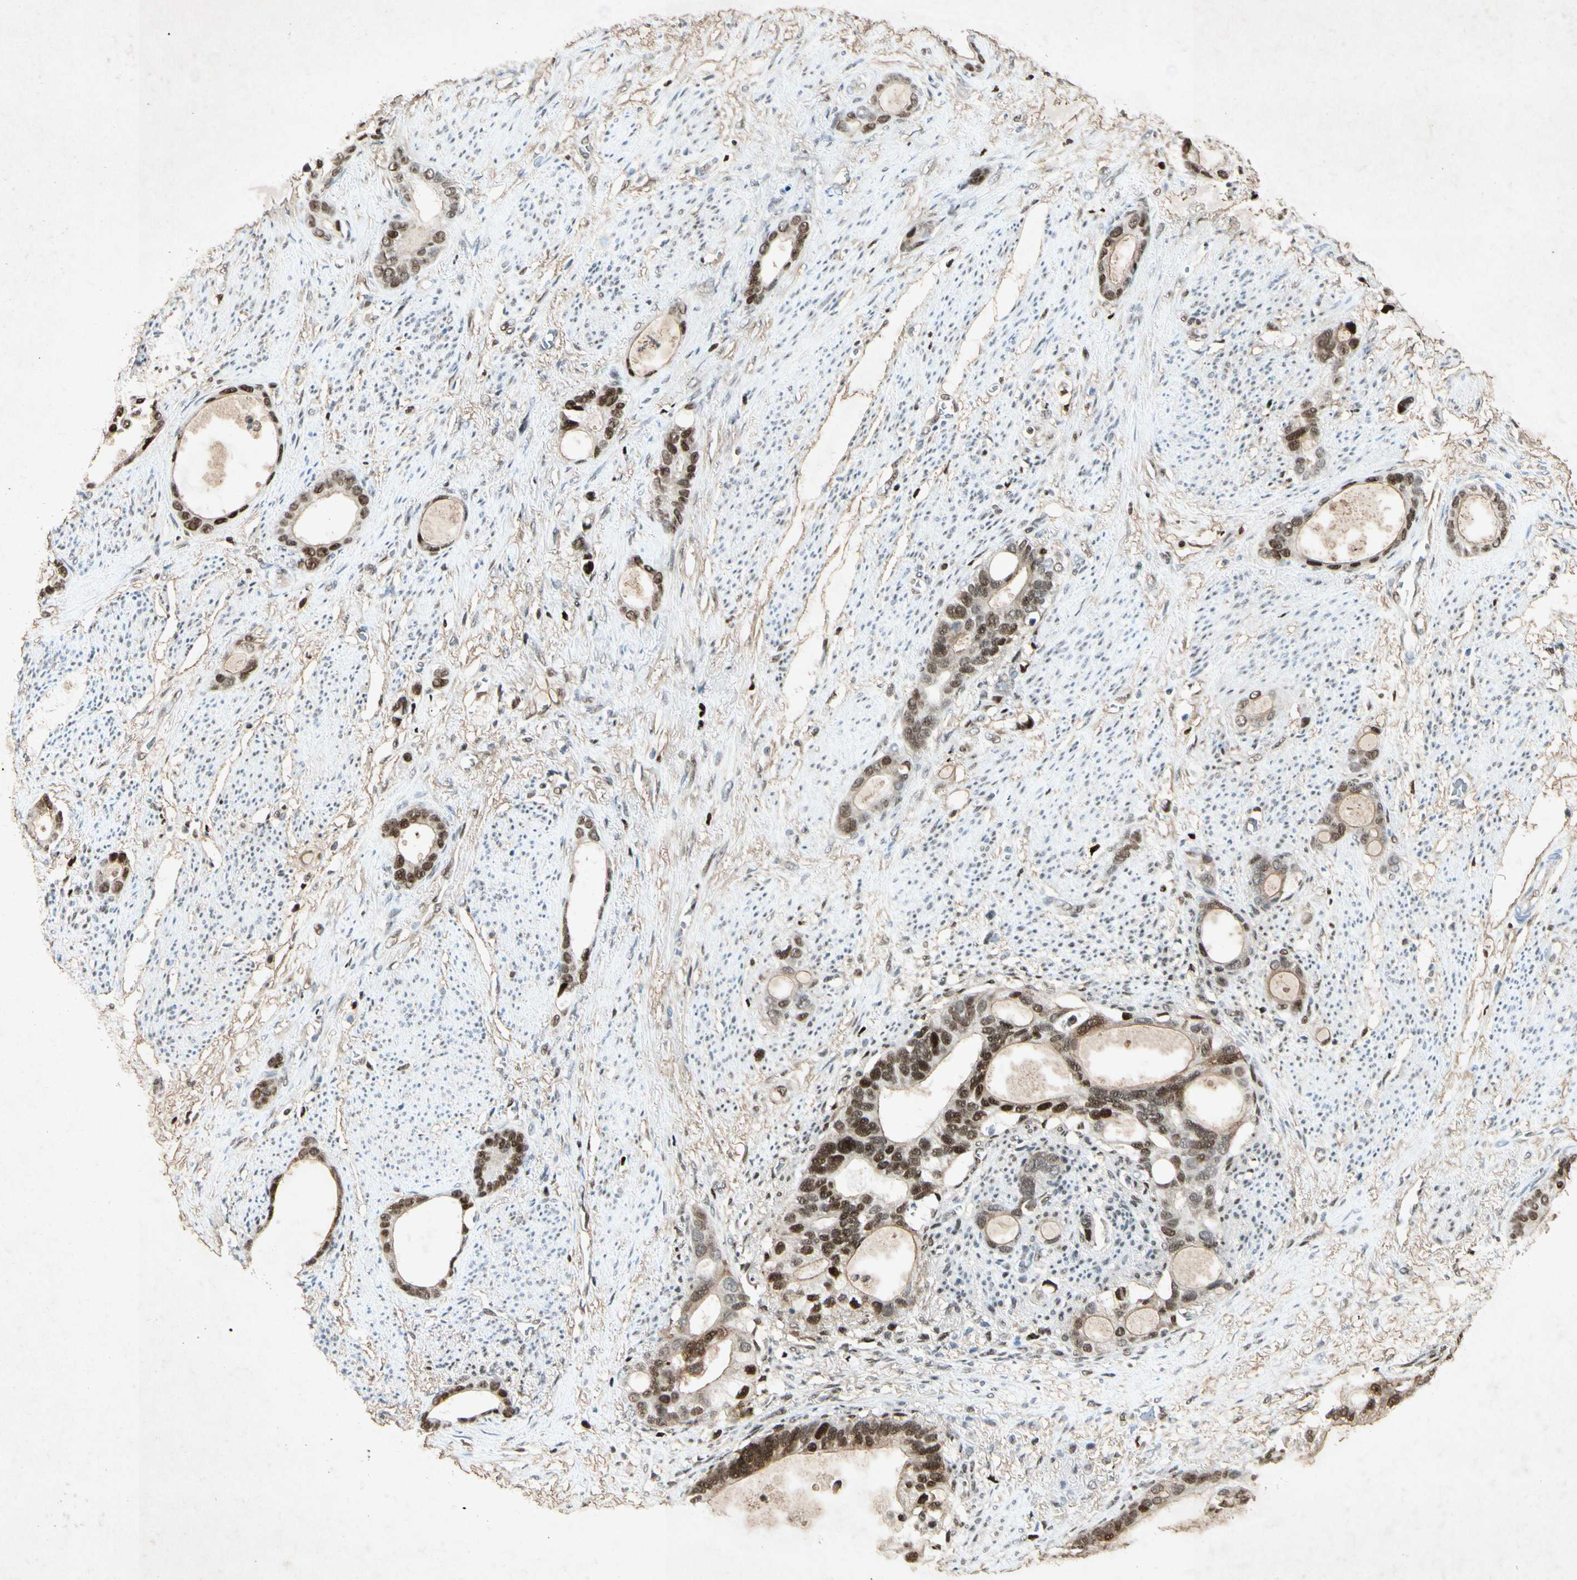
{"staining": {"intensity": "strong", "quantity": ">75%", "location": "nuclear"}, "tissue": "stomach cancer", "cell_type": "Tumor cells", "image_type": "cancer", "snomed": [{"axis": "morphology", "description": "Adenocarcinoma, NOS"}, {"axis": "topography", "description": "Stomach"}], "caption": "Immunohistochemical staining of stomach adenocarcinoma exhibits strong nuclear protein positivity in approximately >75% of tumor cells.", "gene": "RNF43", "patient": {"sex": "female", "age": 75}}